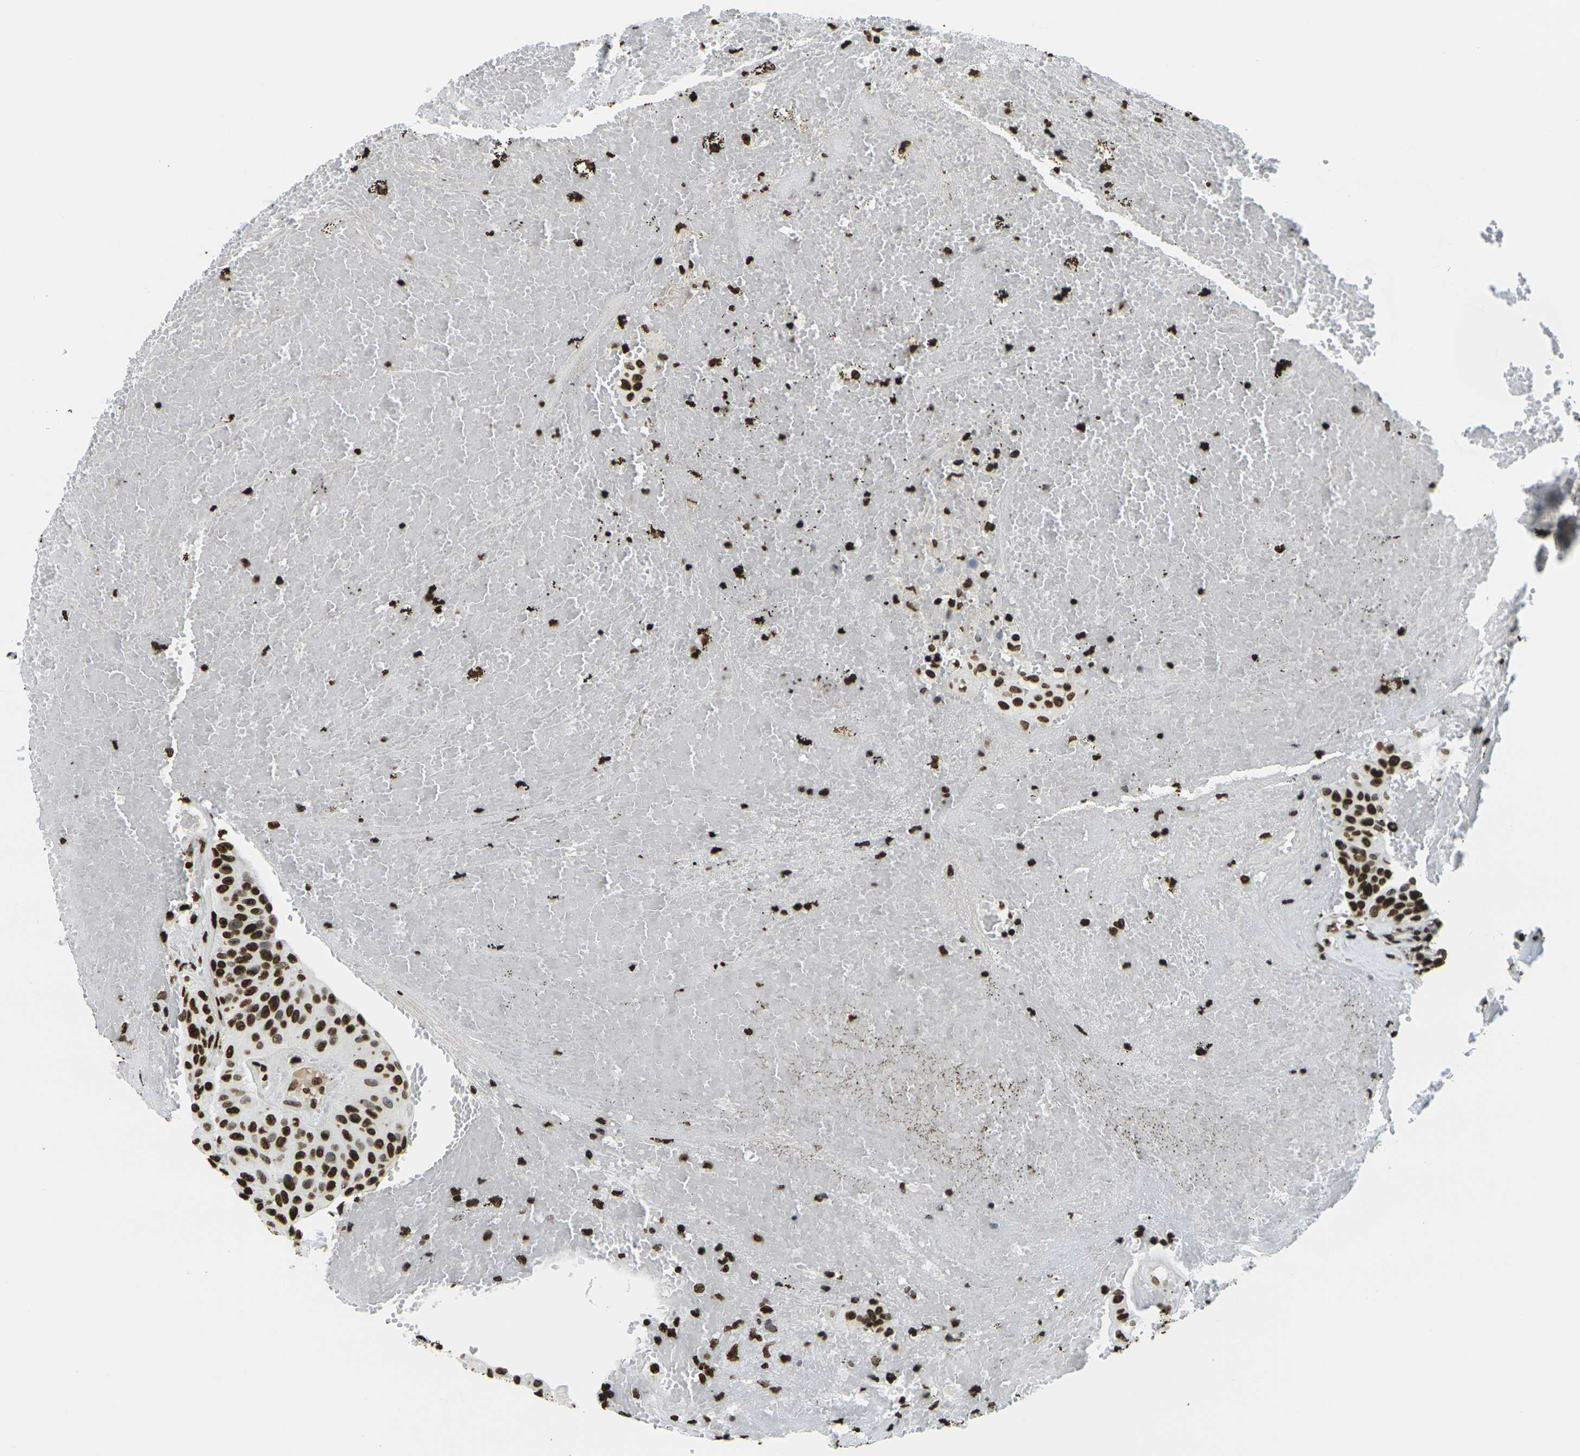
{"staining": {"intensity": "strong", "quantity": ">75%", "location": "nuclear"}, "tissue": "urothelial cancer", "cell_type": "Tumor cells", "image_type": "cancer", "snomed": [{"axis": "morphology", "description": "Urothelial carcinoma, High grade"}, {"axis": "topography", "description": "Urinary bladder"}], "caption": "High-power microscopy captured an immunohistochemistry photomicrograph of high-grade urothelial carcinoma, revealing strong nuclear staining in approximately >75% of tumor cells. (DAB IHC, brown staining for protein, blue staining for nuclei).", "gene": "H1-2", "patient": {"sex": "male", "age": 66}}